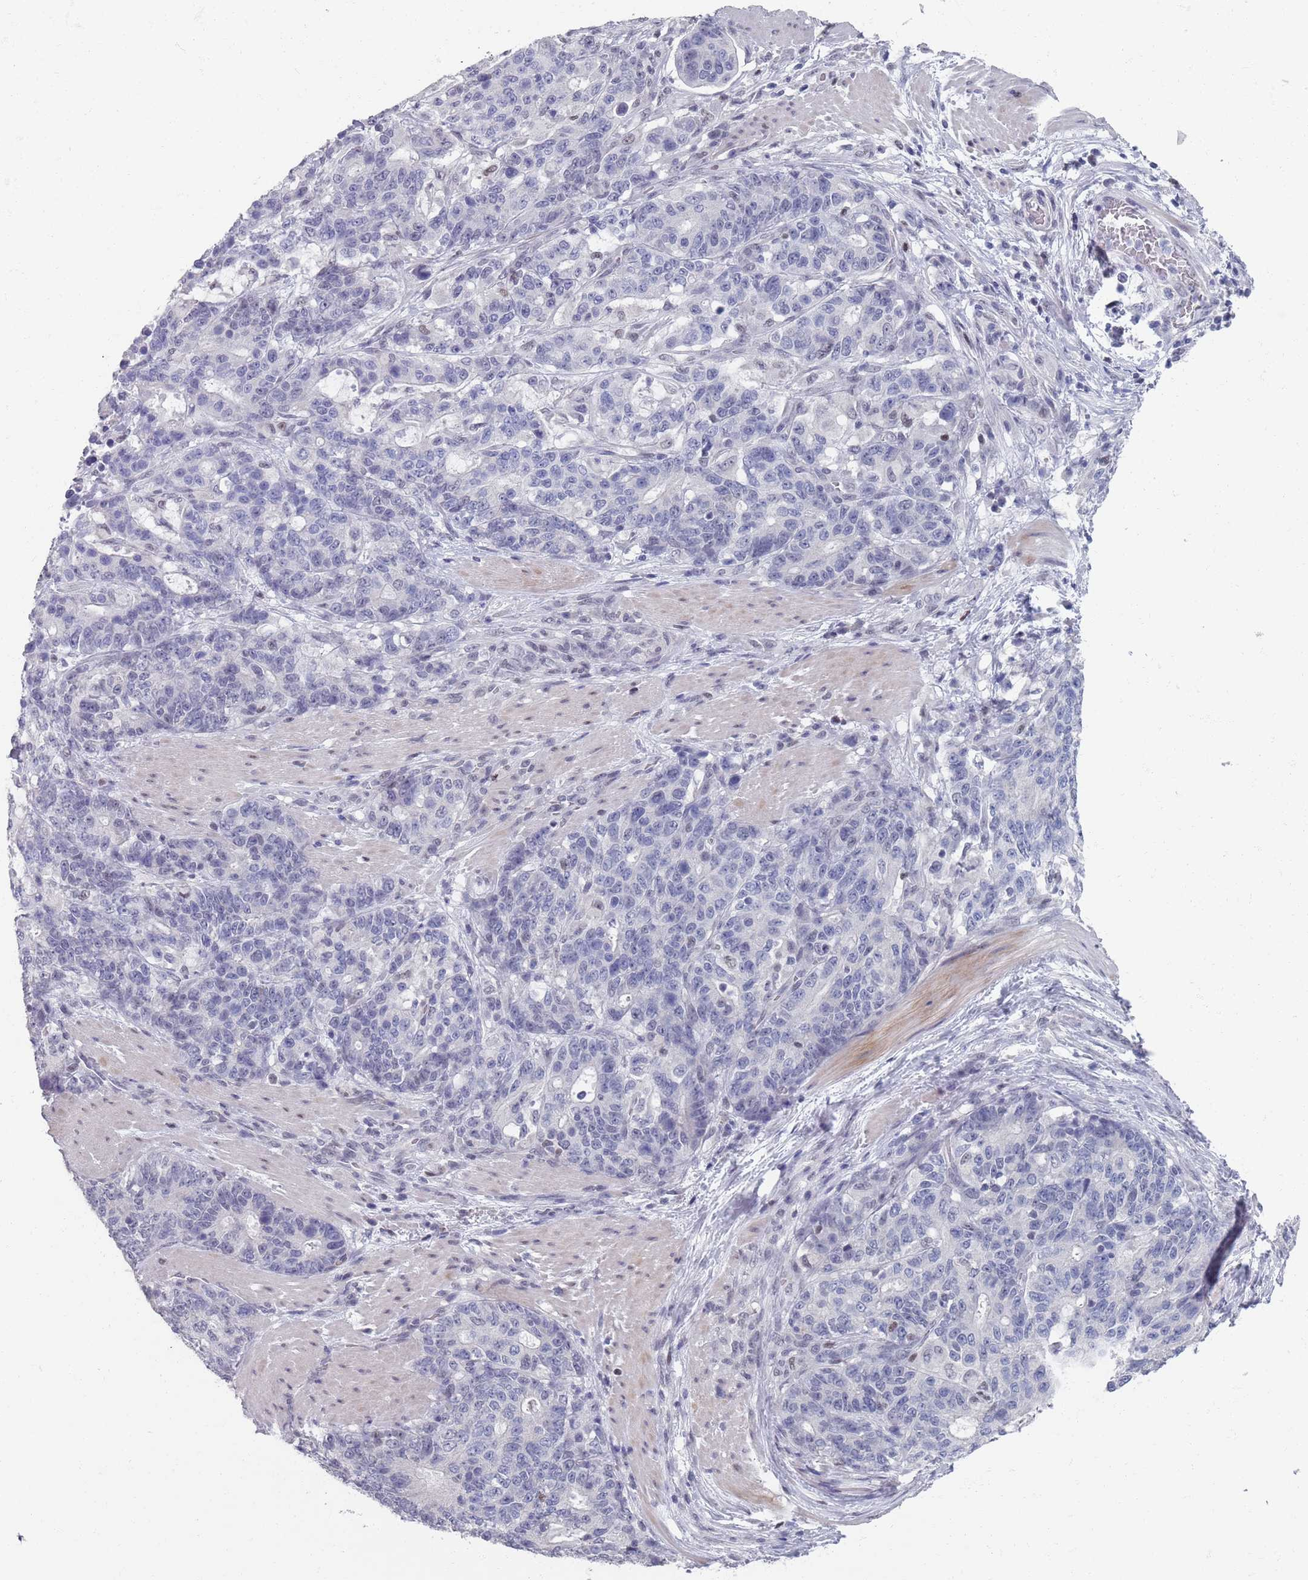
{"staining": {"intensity": "negative", "quantity": "none", "location": "none"}, "tissue": "stomach cancer", "cell_type": "Tumor cells", "image_type": "cancer", "snomed": [{"axis": "morphology", "description": "Normal tissue, NOS"}, {"axis": "morphology", "description": "Adenocarcinoma, NOS"}, {"axis": "topography", "description": "Stomach"}], "caption": "Photomicrograph shows no protein expression in tumor cells of stomach cancer (adenocarcinoma) tissue.", "gene": "SAMD1", "patient": {"sex": "female", "age": 64}}